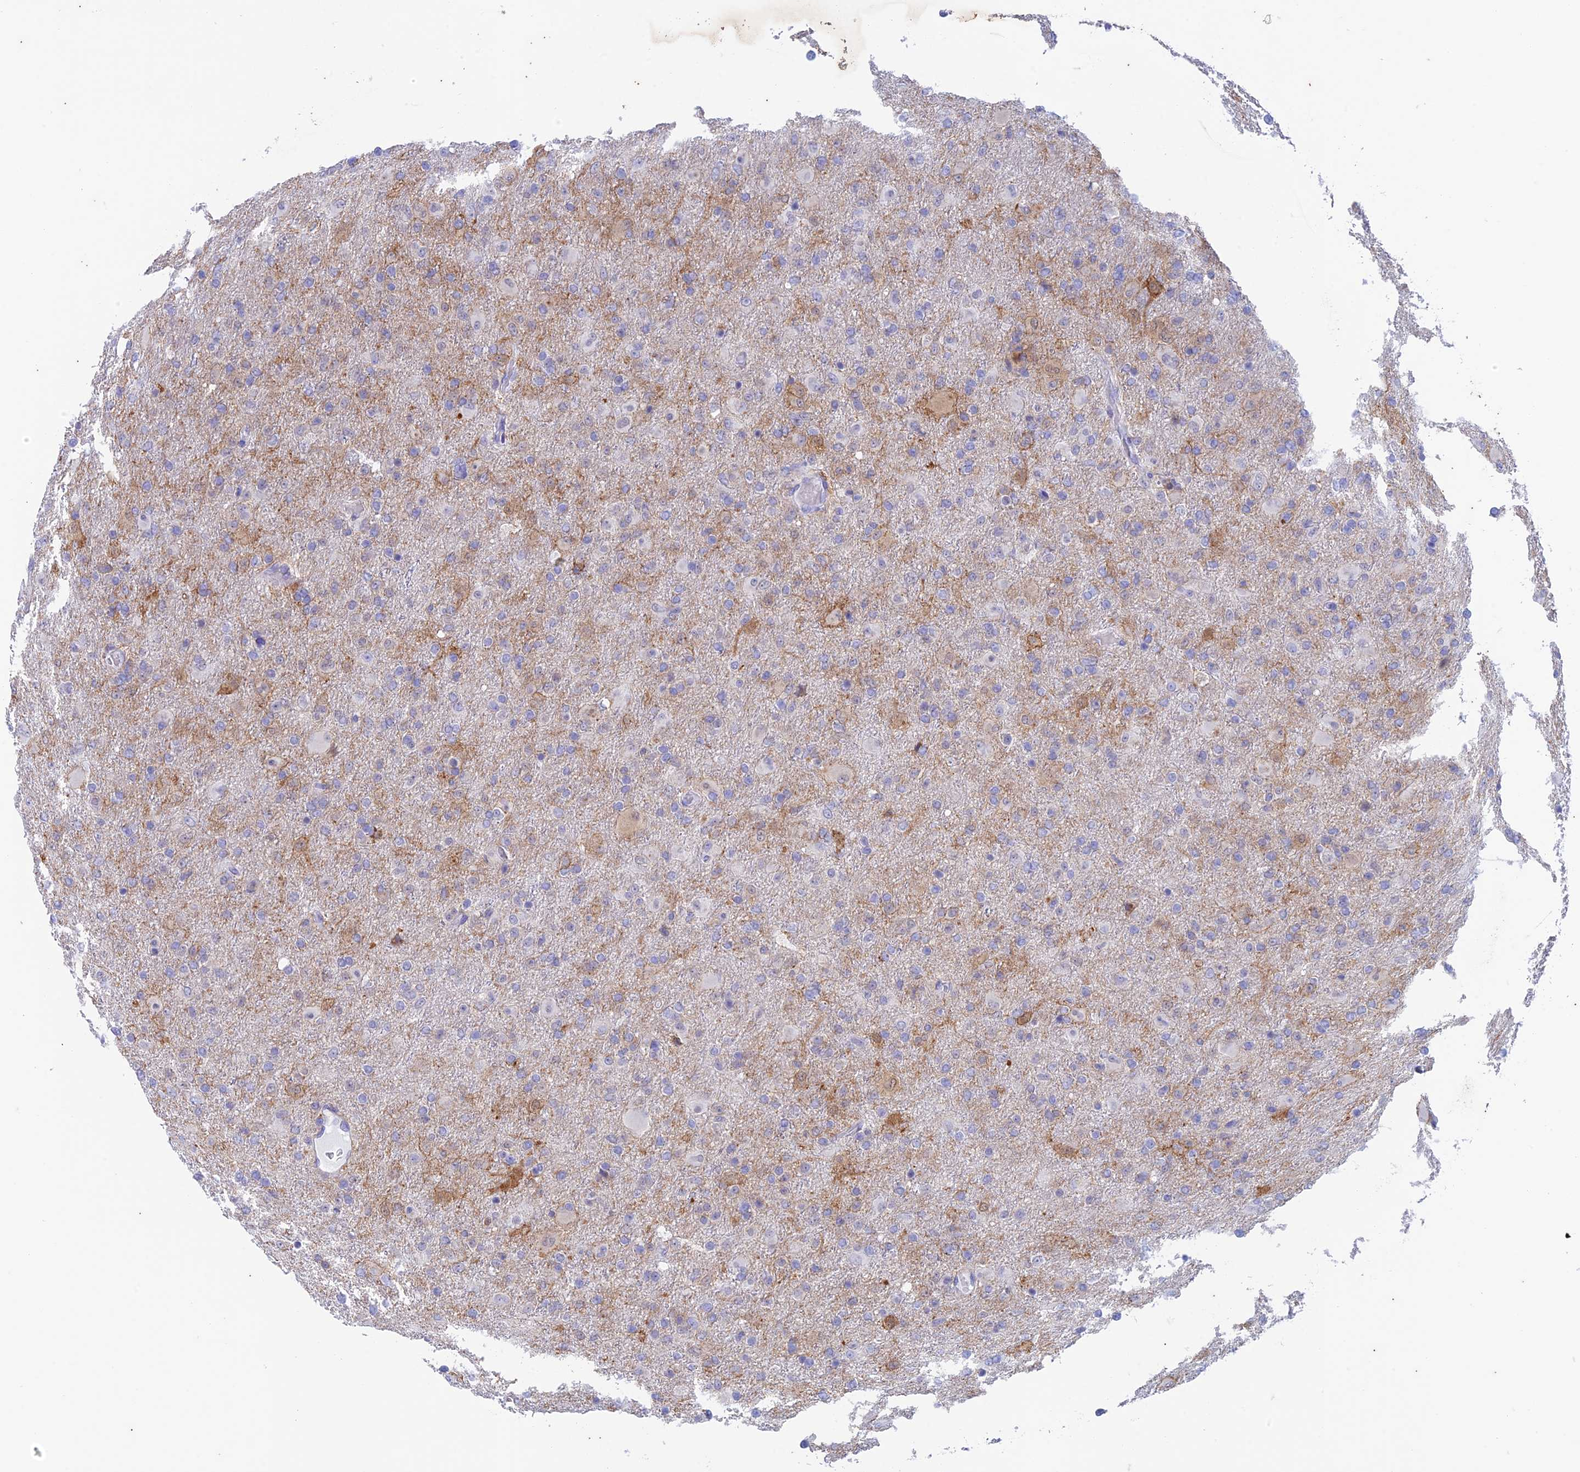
{"staining": {"intensity": "negative", "quantity": "none", "location": "none"}, "tissue": "glioma", "cell_type": "Tumor cells", "image_type": "cancer", "snomed": [{"axis": "morphology", "description": "Glioma, malignant, Low grade"}, {"axis": "topography", "description": "Brain"}], "caption": "The image shows no staining of tumor cells in glioma.", "gene": "FGF7", "patient": {"sex": "male", "age": 65}}